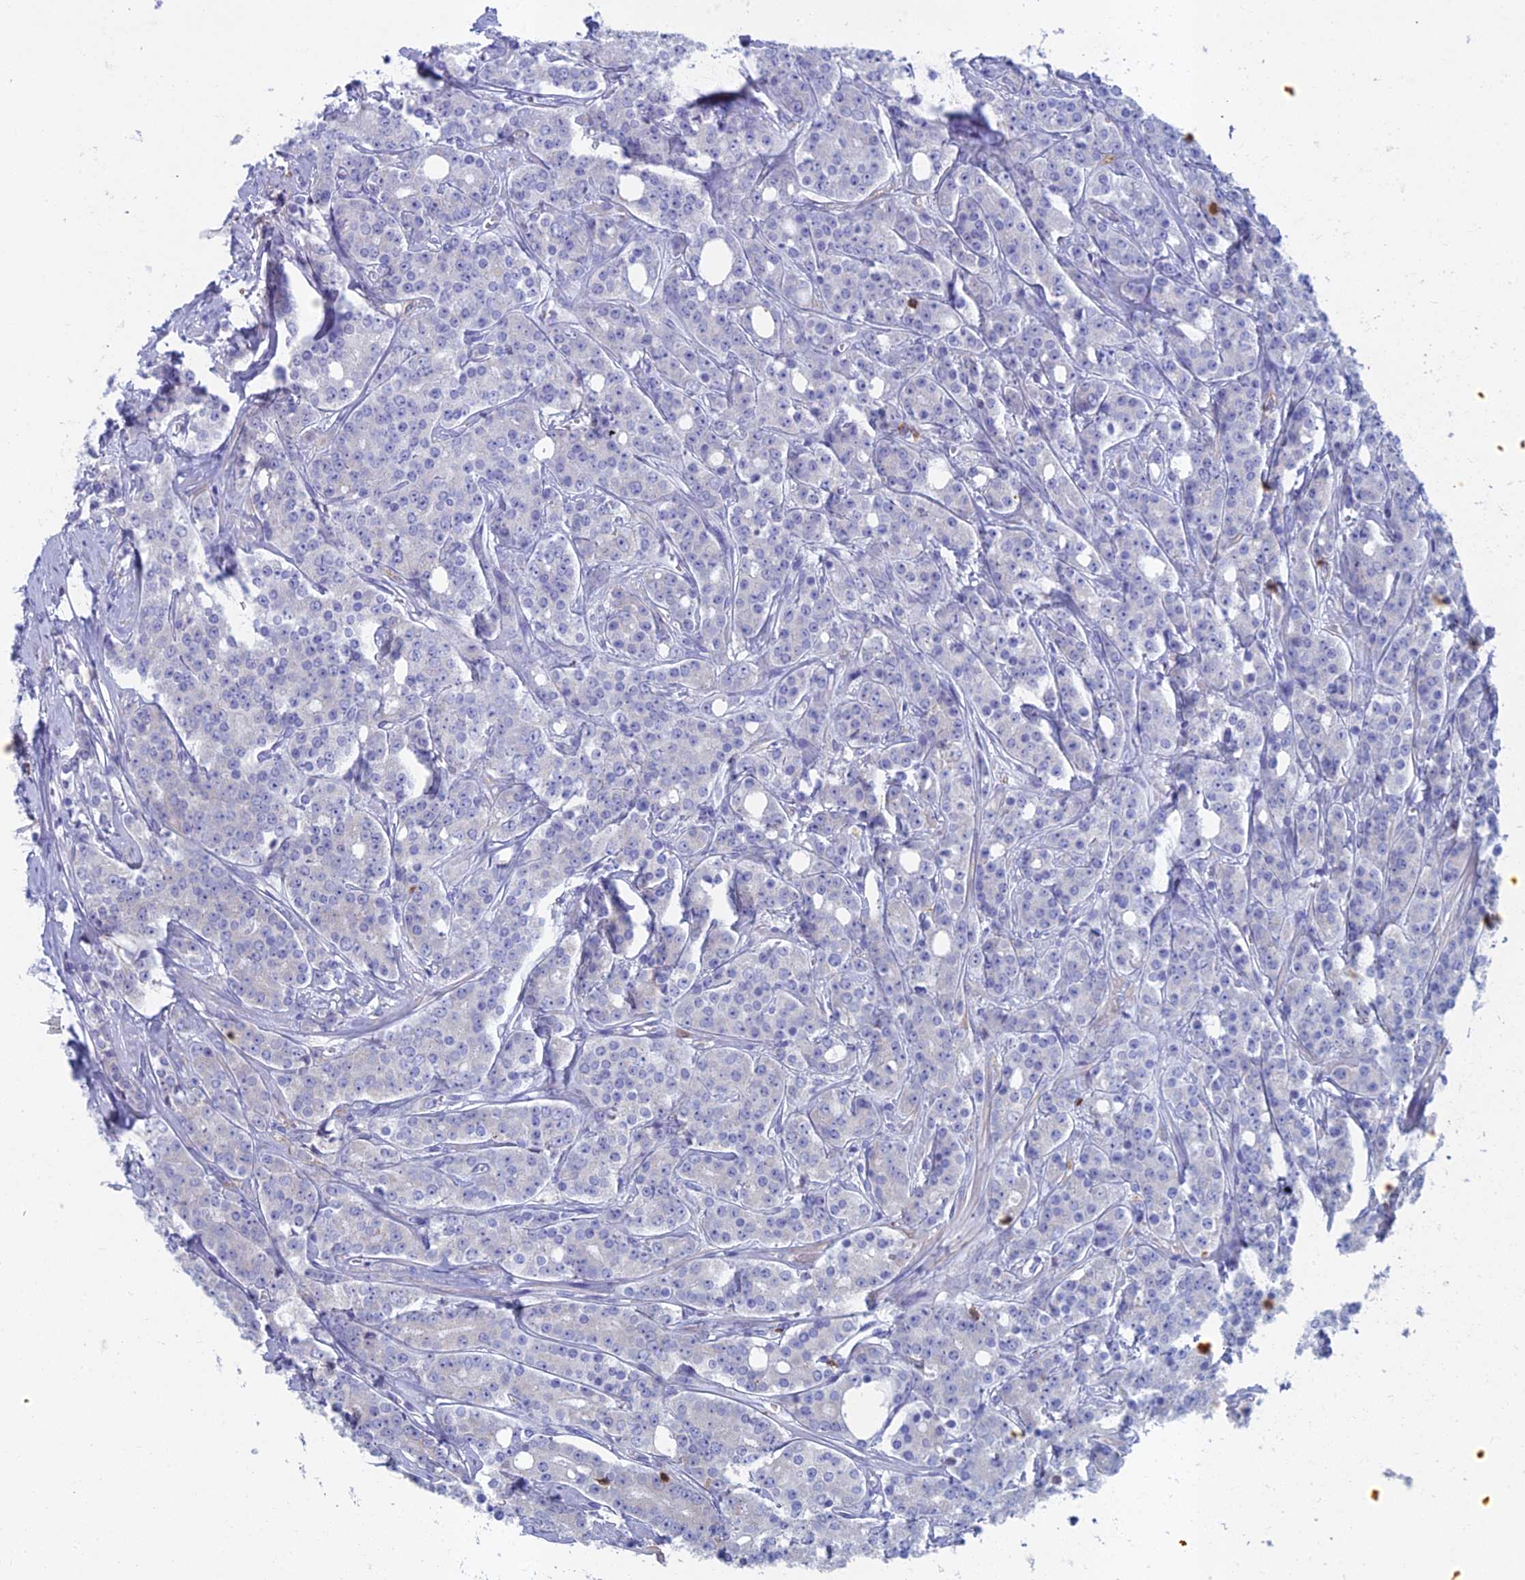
{"staining": {"intensity": "negative", "quantity": "none", "location": "none"}, "tissue": "prostate cancer", "cell_type": "Tumor cells", "image_type": "cancer", "snomed": [{"axis": "morphology", "description": "Adenocarcinoma, High grade"}, {"axis": "topography", "description": "Prostate"}], "caption": "Tumor cells show no significant staining in prostate adenocarcinoma (high-grade).", "gene": "ABI3BP", "patient": {"sex": "male", "age": 62}}